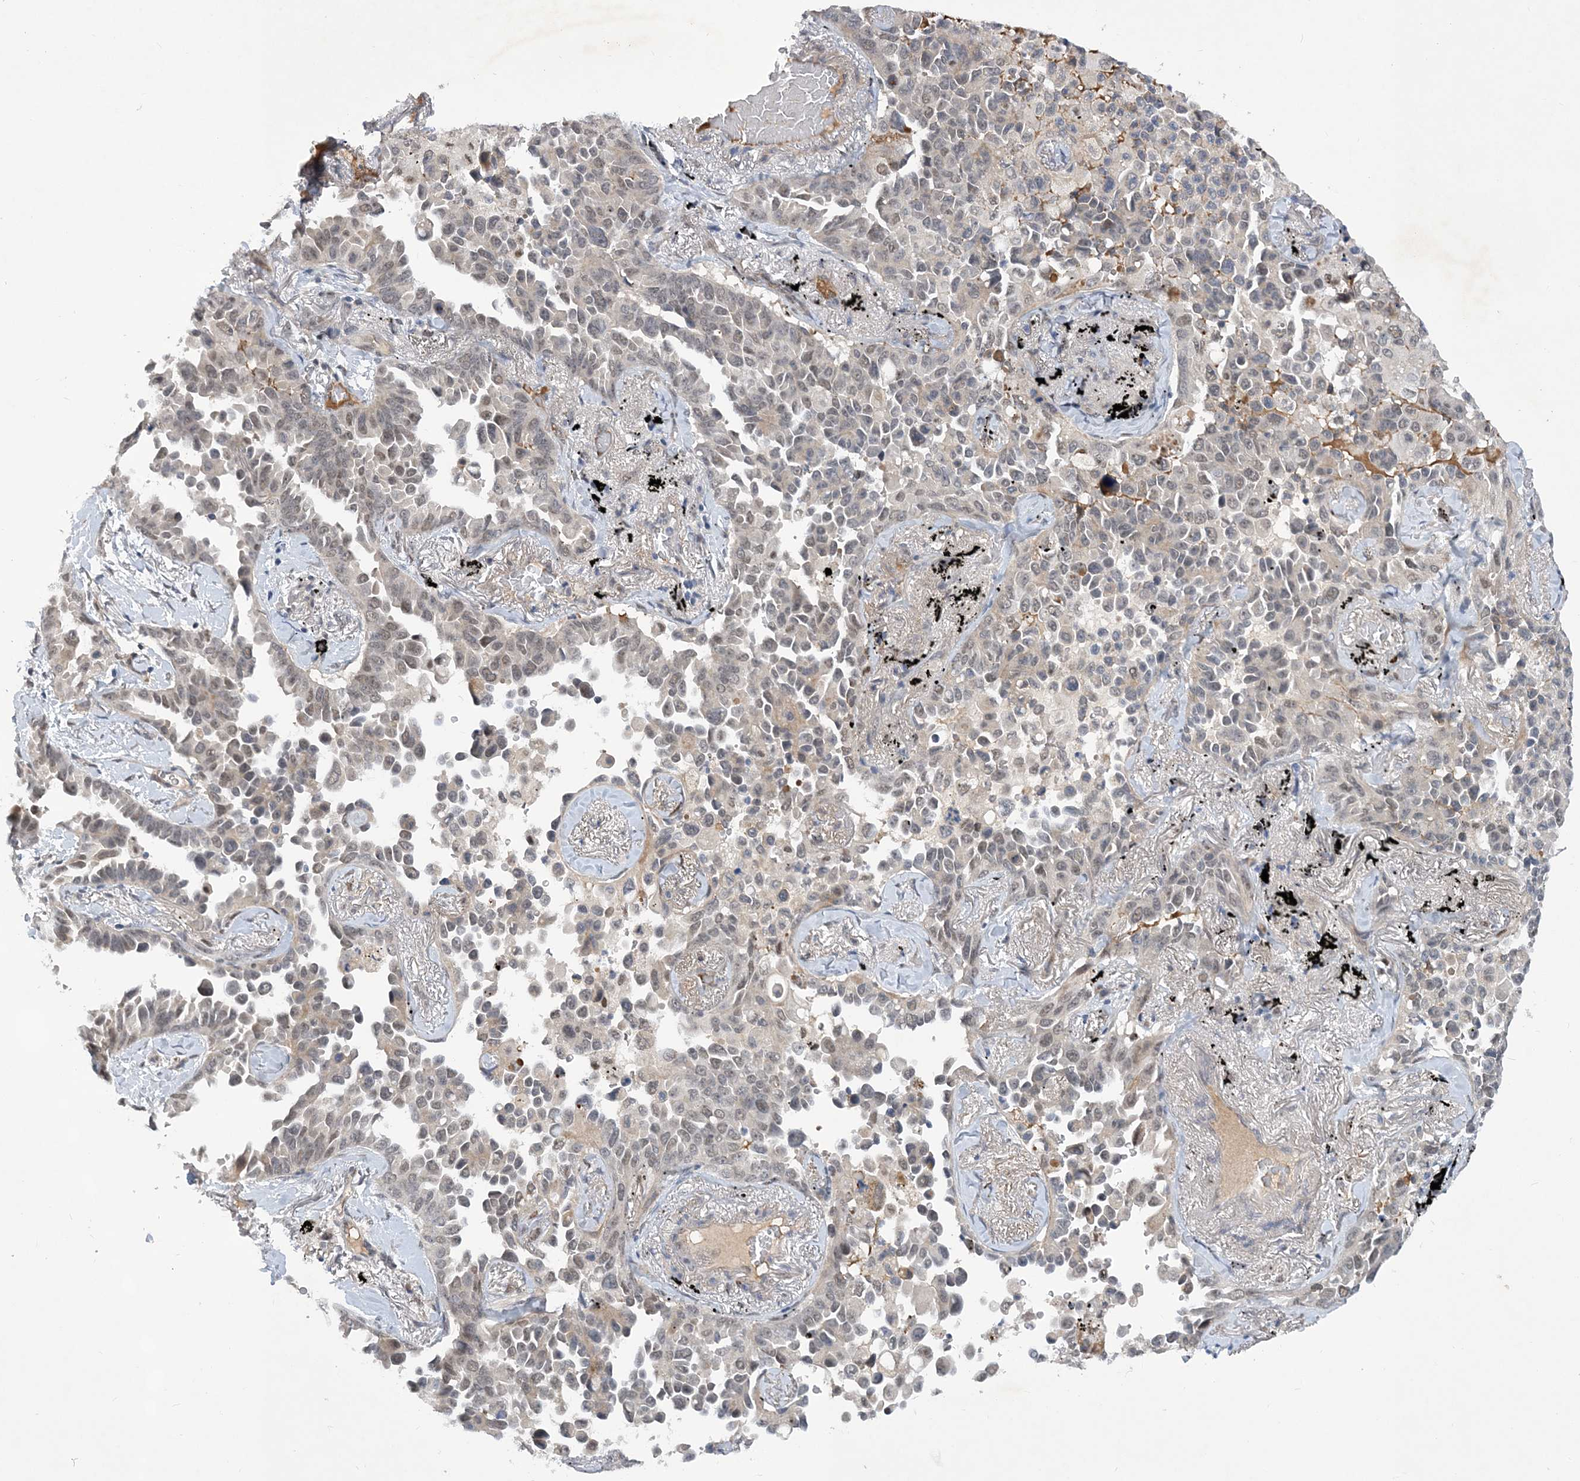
{"staining": {"intensity": "weak", "quantity": "<25%", "location": "nuclear"}, "tissue": "lung cancer", "cell_type": "Tumor cells", "image_type": "cancer", "snomed": [{"axis": "morphology", "description": "Adenocarcinoma, NOS"}, {"axis": "topography", "description": "Lung"}], "caption": "Human lung cancer stained for a protein using immunohistochemistry displays no staining in tumor cells.", "gene": "FAM217A", "patient": {"sex": "female", "age": 67}}